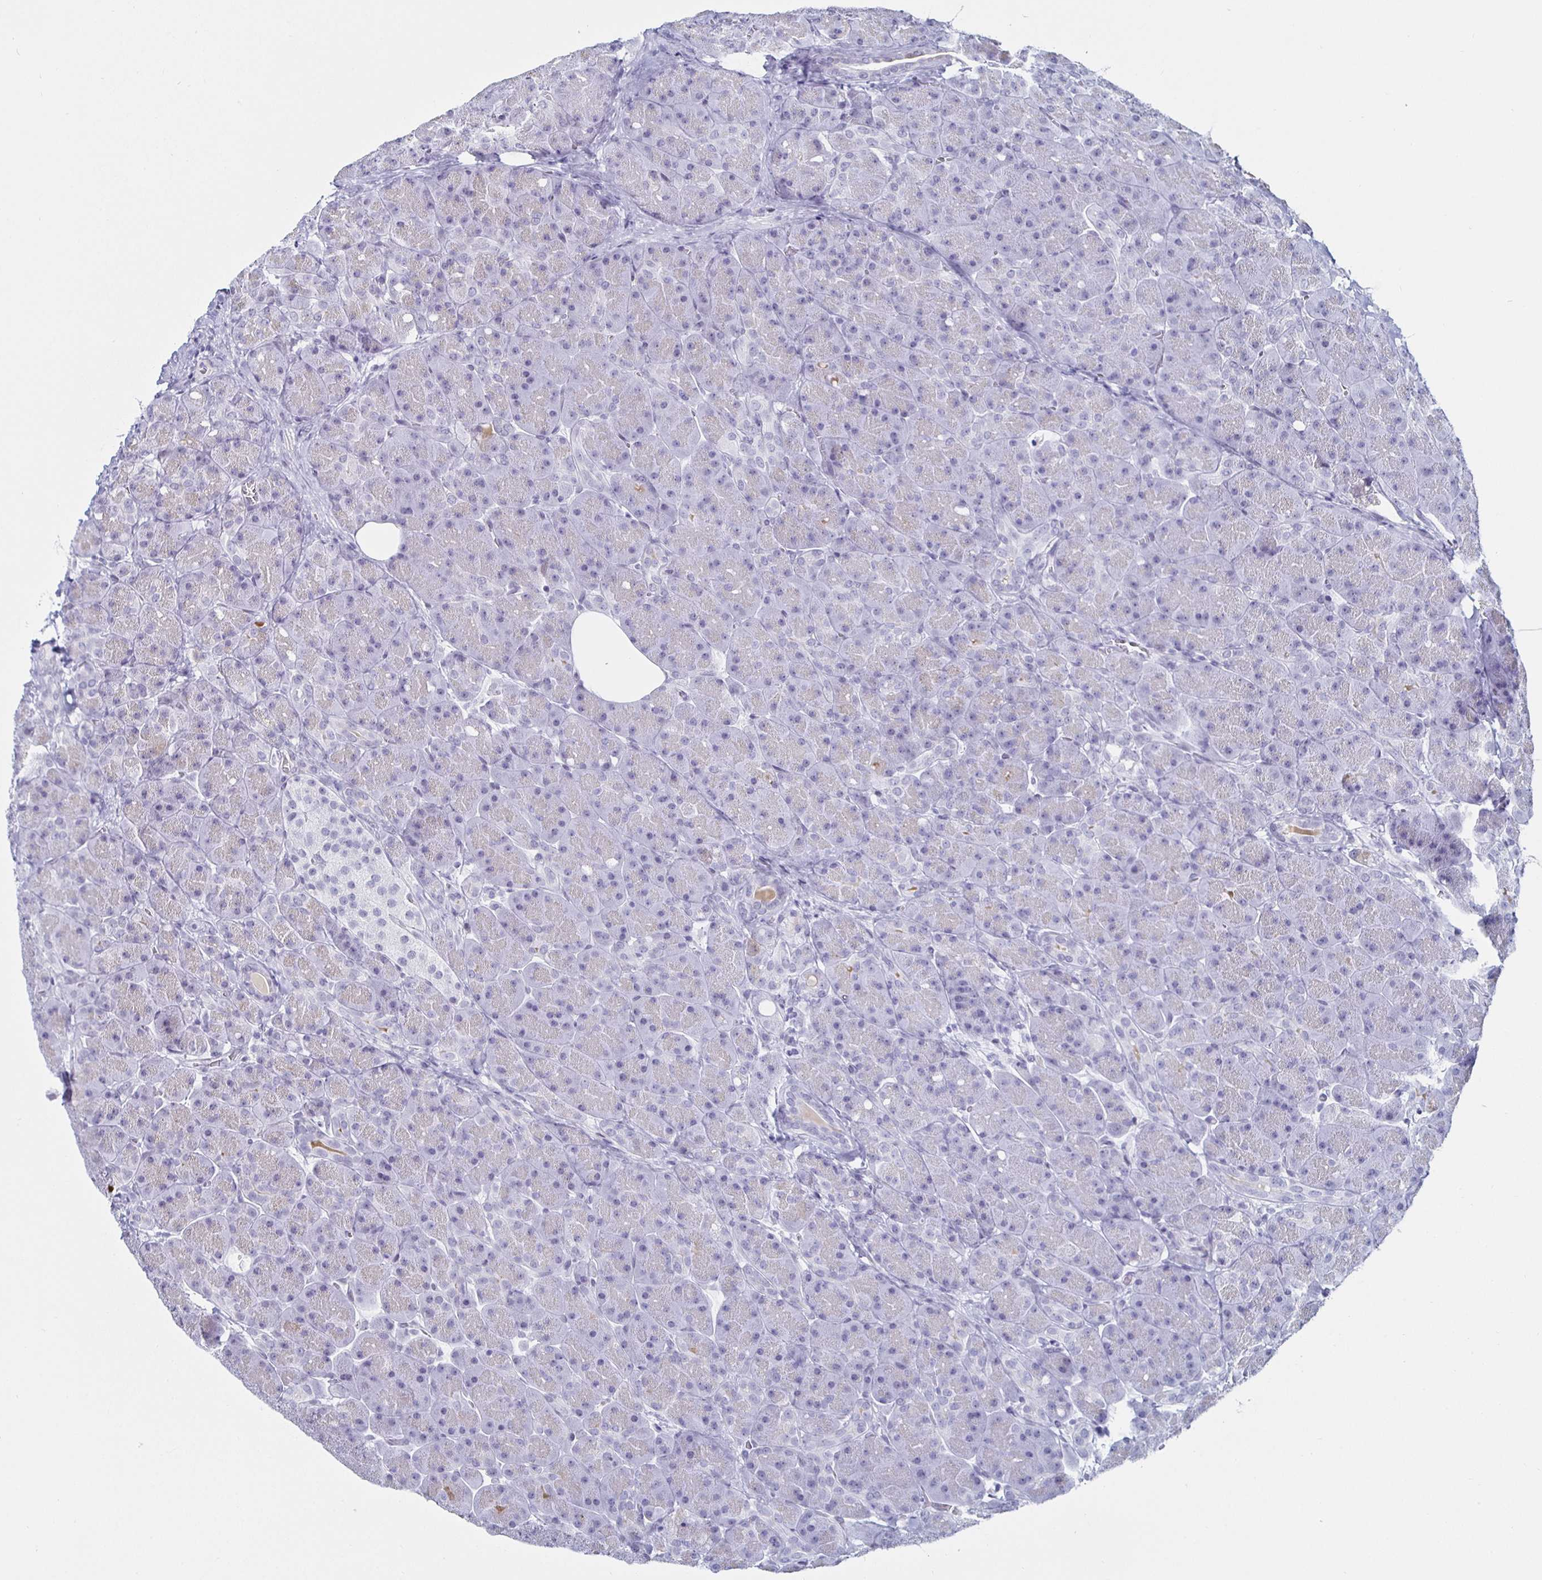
{"staining": {"intensity": "weak", "quantity": "<25%", "location": "cytoplasmic/membranous"}, "tissue": "pancreas", "cell_type": "Exocrine glandular cells", "image_type": "normal", "snomed": [{"axis": "morphology", "description": "Normal tissue, NOS"}, {"axis": "topography", "description": "Pancreas"}], "caption": "This is an immunohistochemistry (IHC) photomicrograph of benign human pancreas. There is no staining in exocrine glandular cells.", "gene": "KRT4", "patient": {"sex": "male", "age": 55}}